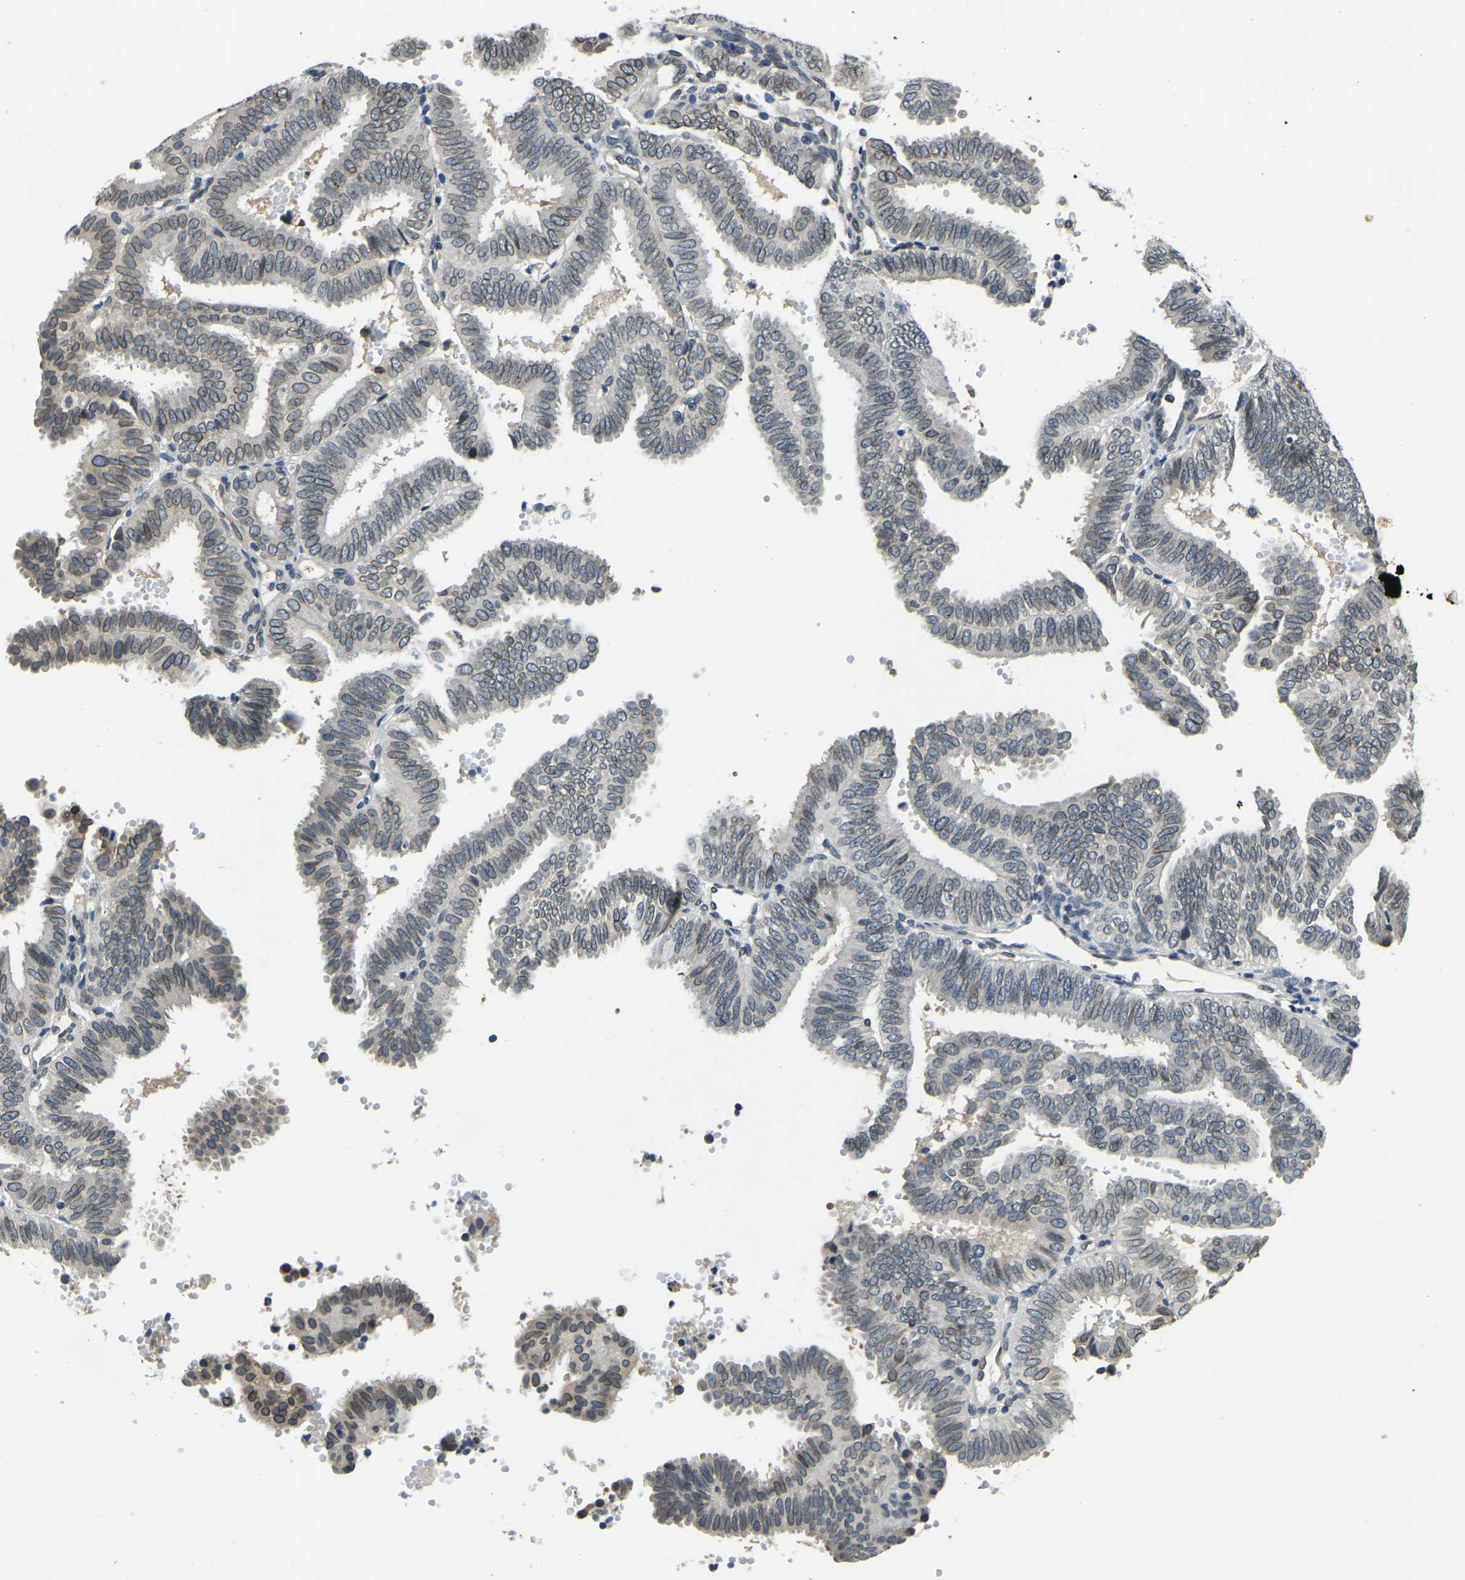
{"staining": {"intensity": "weak", "quantity": ">75%", "location": "cytoplasmic/membranous,nuclear"}, "tissue": "endometrial cancer", "cell_type": "Tumor cells", "image_type": "cancer", "snomed": [{"axis": "morphology", "description": "Adenocarcinoma, NOS"}, {"axis": "topography", "description": "Endometrium"}], "caption": "Endometrial adenocarcinoma stained with a protein marker displays weak staining in tumor cells.", "gene": "RANBP2", "patient": {"sex": "female", "age": 58}}